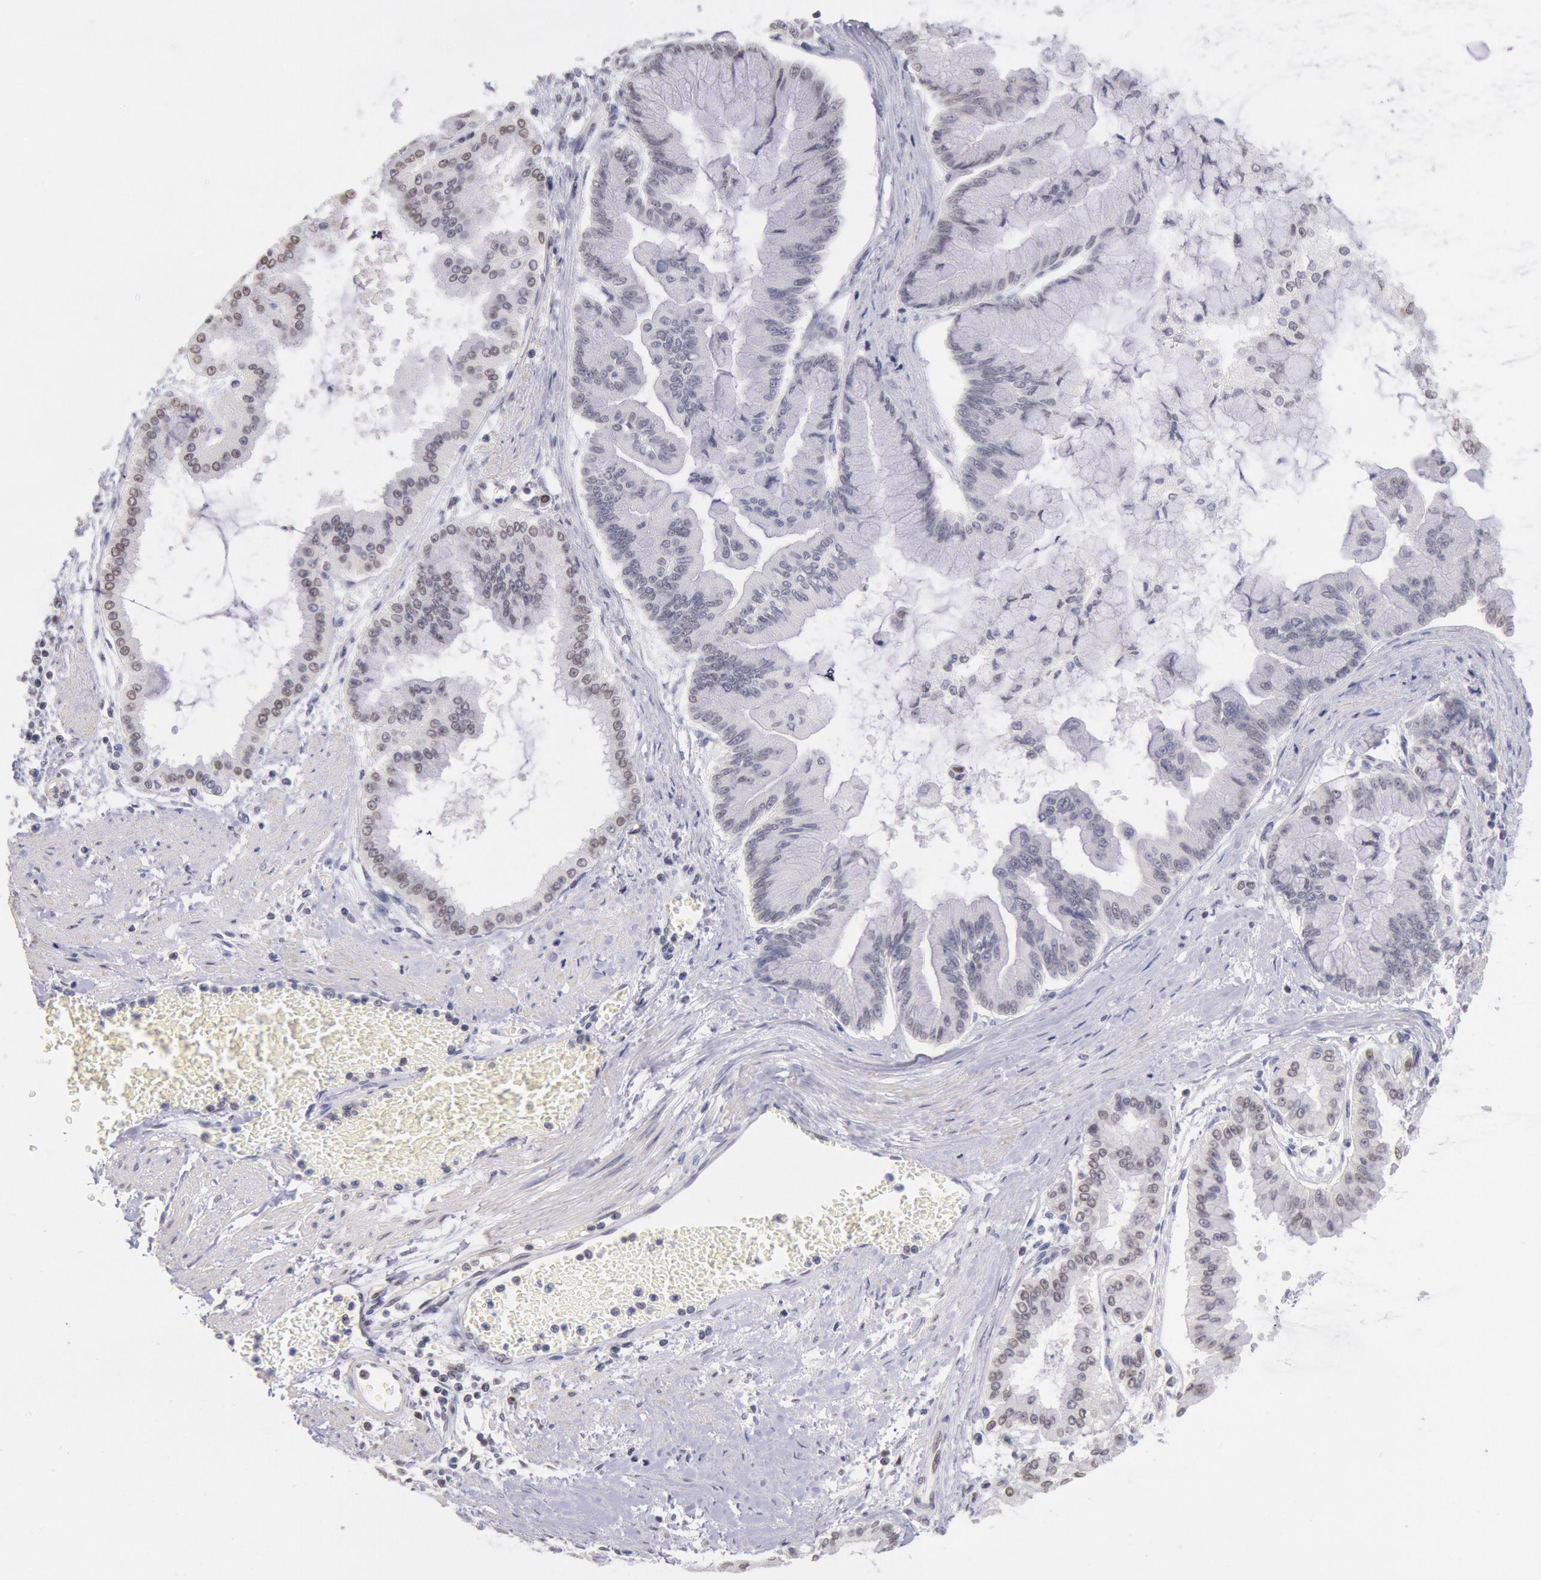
{"staining": {"intensity": "weak", "quantity": "<25%", "location": "cytoplasmic/membranous,nuclear"}, "tissue": "liver cancer", "cell_type": "Tumor cells", "image_type": "cancer", "snomed": [{"axis": "morphology", "description": "Cholangiocarcinoma"}, {"axis": "topography", "description": "Liver"}], "caption": "Immunohistochemical staining of human liver cancer shows no significant expression in tumor cells.", "gene": "MYH7", "patient": {"sex": "female", "age": 79}}